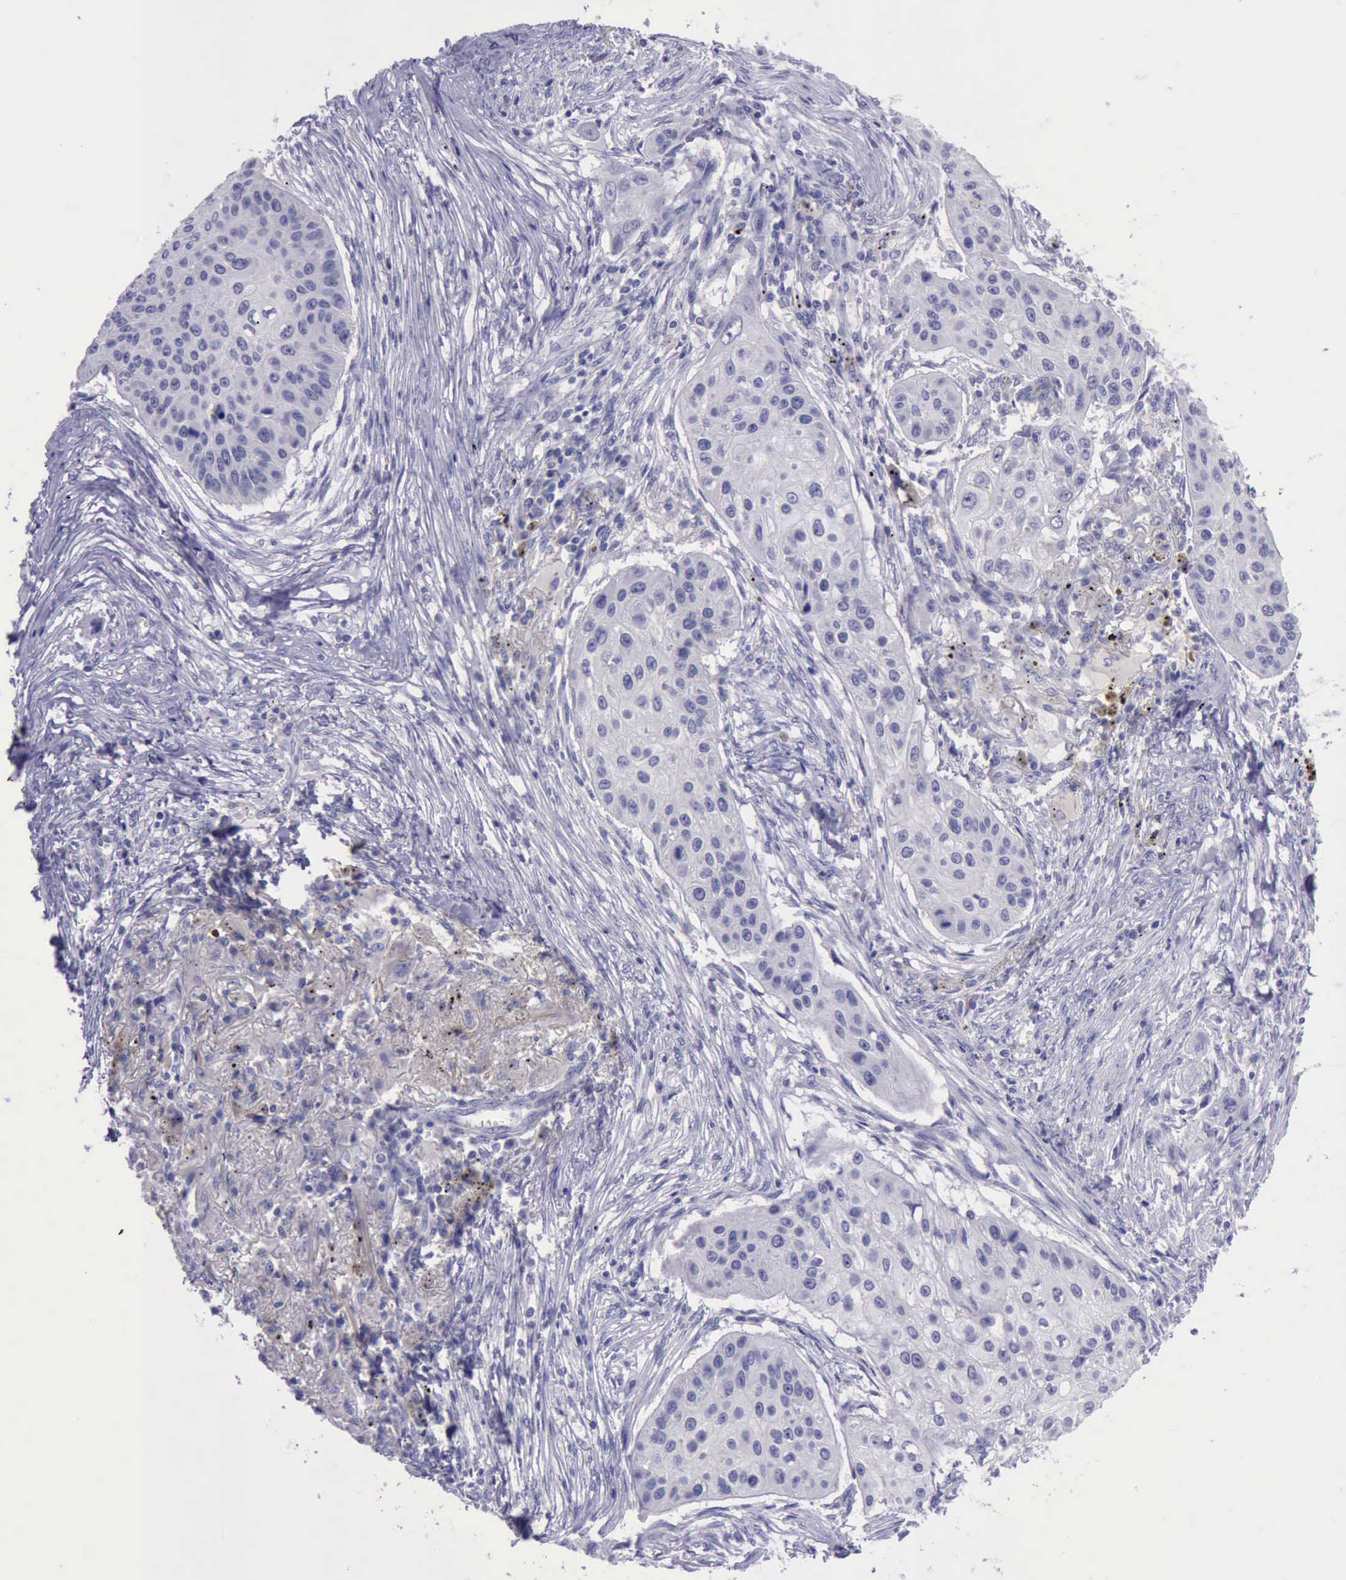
{"staining": {"intensity": "negative", "quantity": "none", "location": "none"}, "tissue": "lung cancer", "cell_type": "Tumor cells", "image_type": "cancer", "snomed": [{"axis": "morphology", "description": "Squamous cell carcinoma, NOS"}, {"axis": "topography", "description": "Lung"}], "caption": "The image demonstrates no staining of tumor cells in lung cancer (squamous cell carcinoma).", "gene": "LRFN5", "patient": {"sex": "male", "age": 71}}